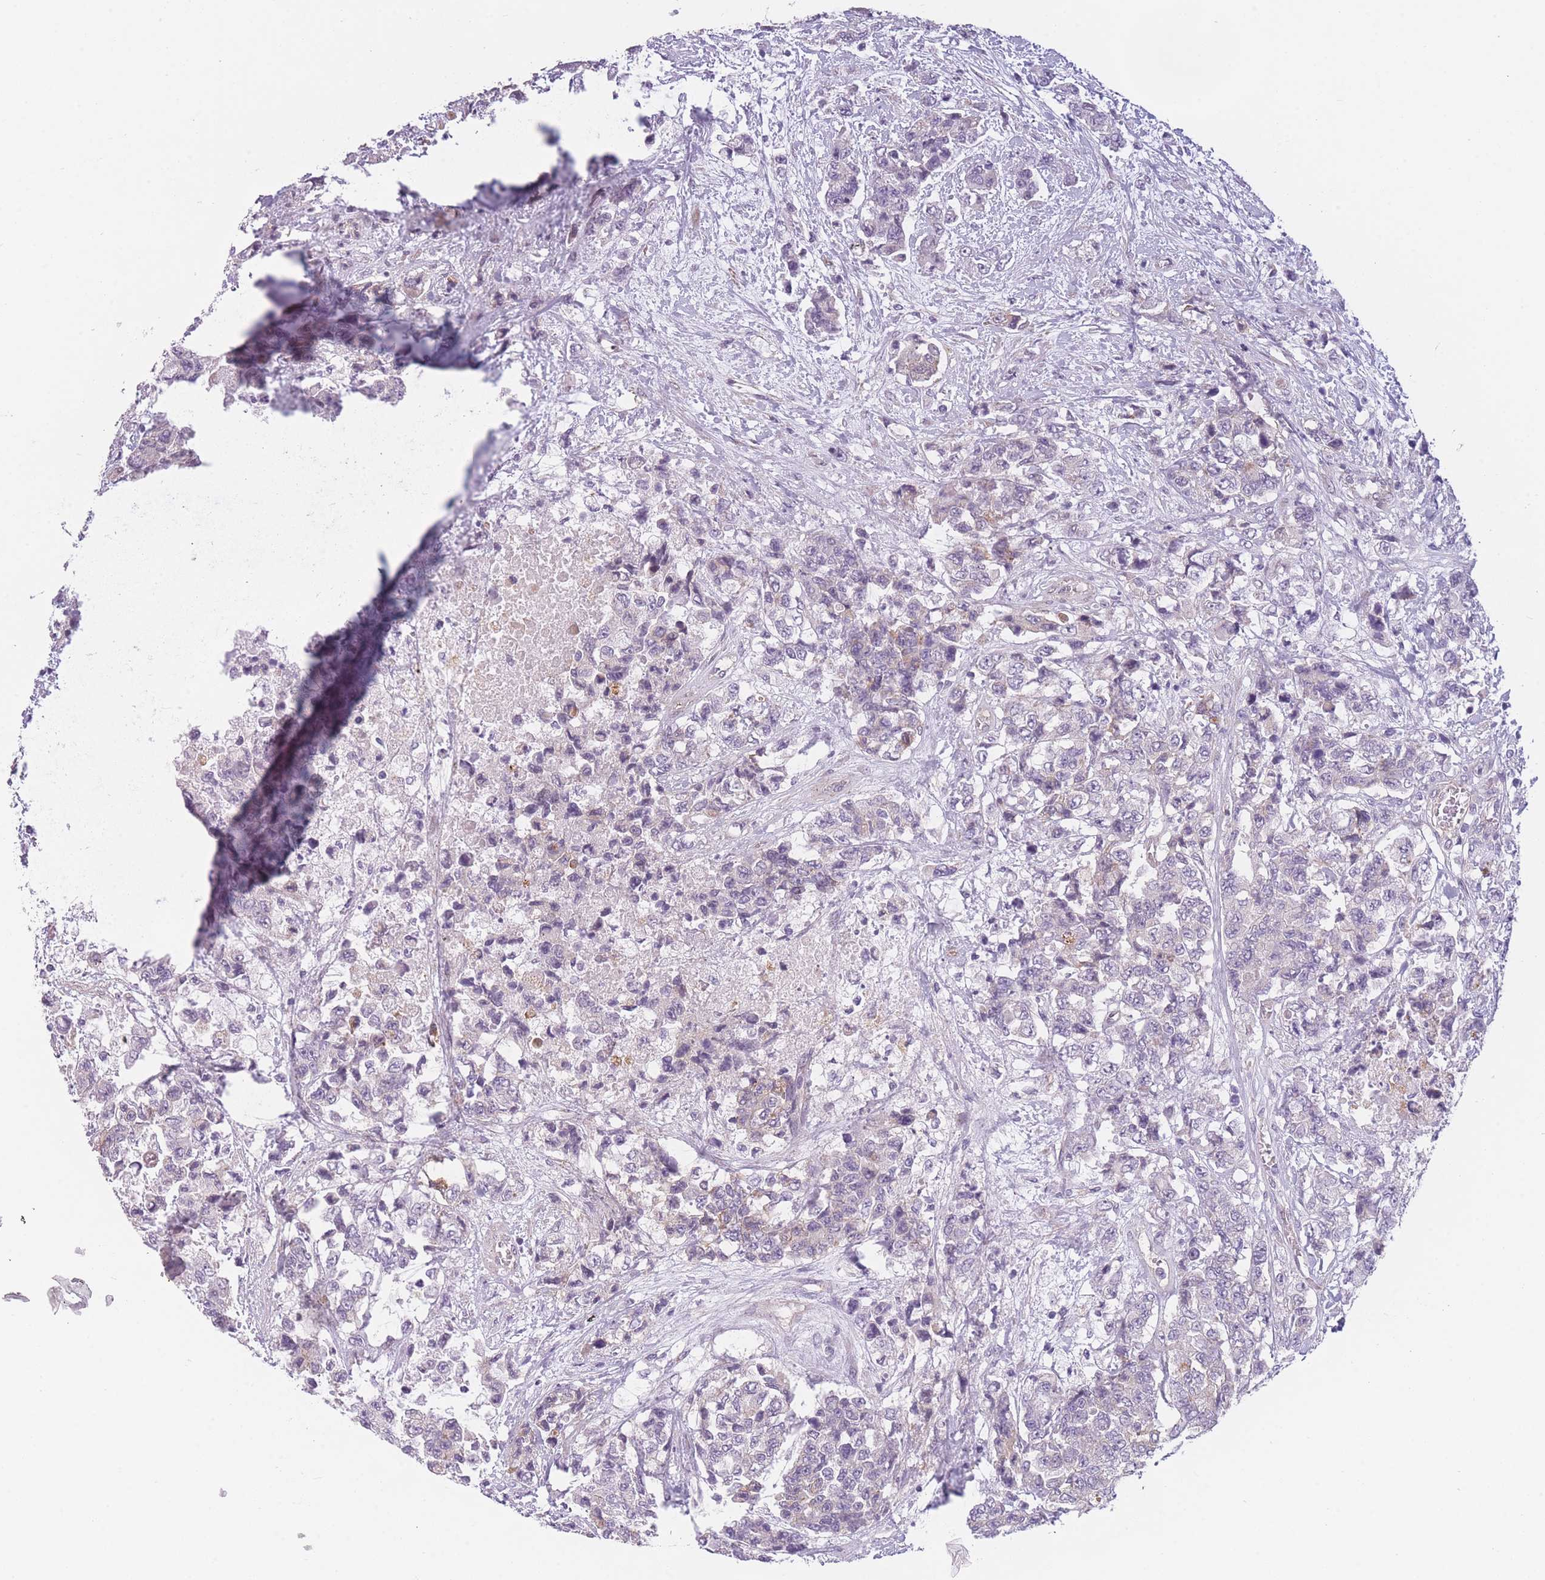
{"staining": {"intensity": "negative", "quantity": "none", "location": "none"}, "tissue": "urothelial cancer", "cell_type": "Tumor cells", "image_type": "cancer", "snomed": [{"axis": "morphology", "description": "Urothelial carcinoma, High grade"}, {"axis": "topography", "description": "Urinary bladder"}], "caption": "High power microscopy photomicrograph of an immunohistochemistry (IHC) micrograph of urothelial cancer, revealing no significant positivity in tumor cells. (Brightfield microscopy of DAB immunohistochemistry at high magnification).", "gene": "SLC7A6", "patient": {"sex": "female", "age": 78}}